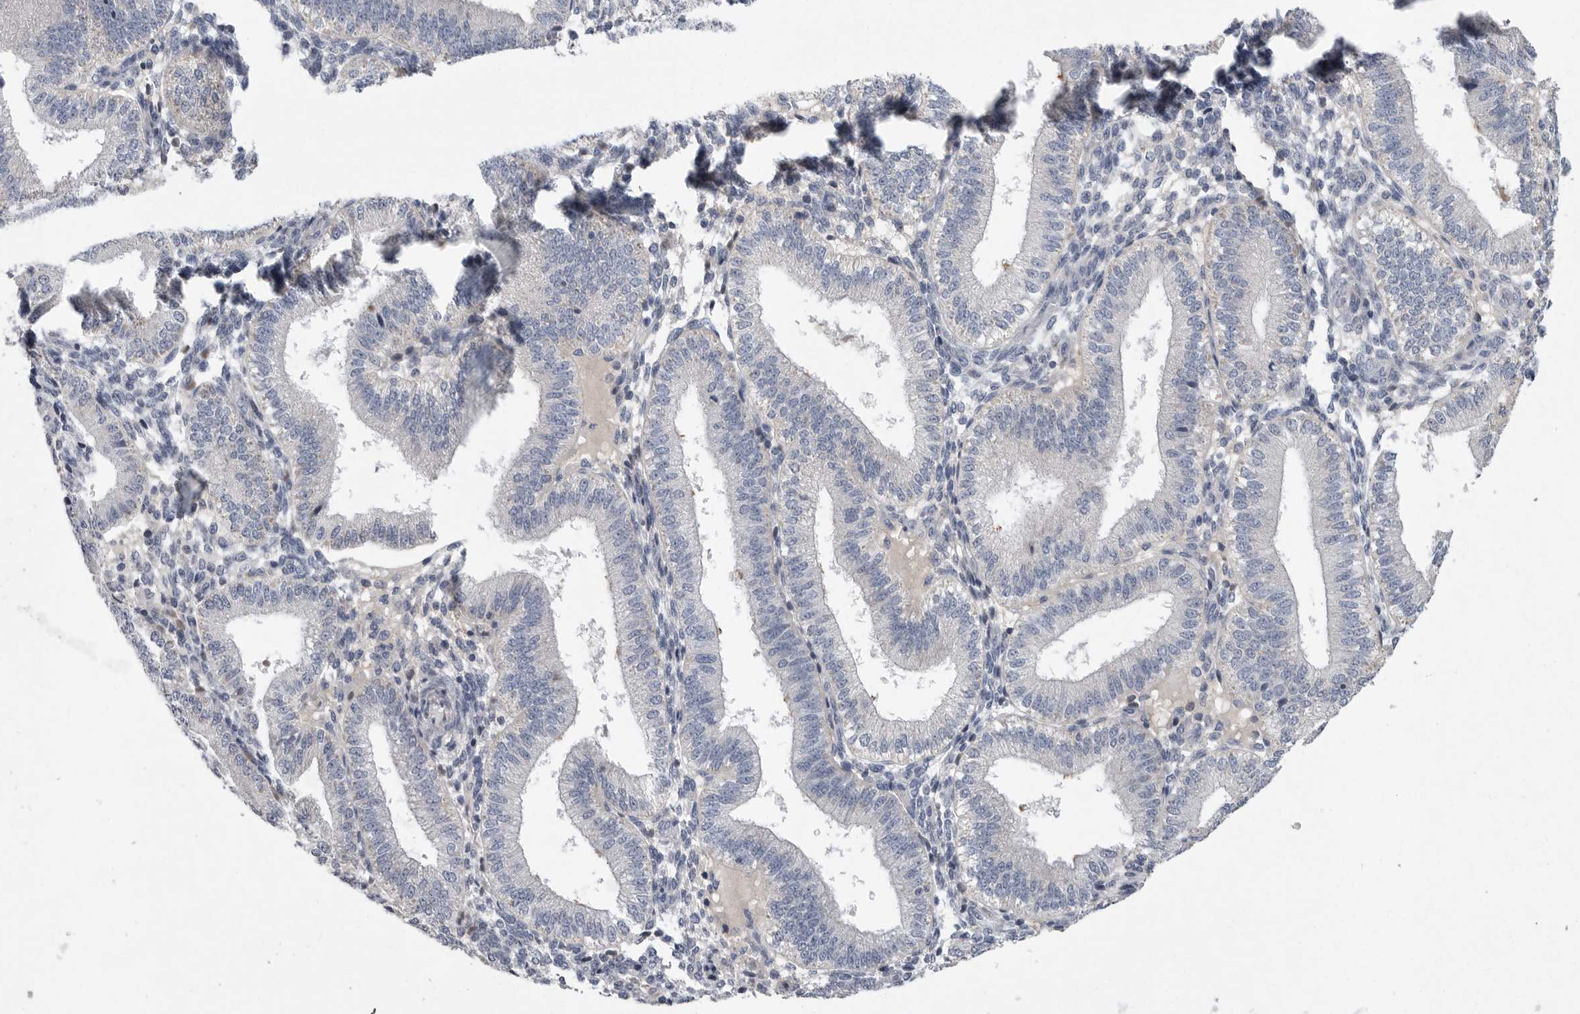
{"staining": {"intensity": "negative", "quantity": "none", "location": "none"}, "tissue": "endometrium", "cell_type": "Cells in endometrial stroma", "image_type": "normal", "snomed": [{"axis": "morphology", "description": "Normal tissue, NOS"}, {"axis": "topography", "description": "Endometrium"}], "caption": "Benign endometrium was stained to show a protein in brown. There is no significant positivity in cells in endometrial stroma. The staining was performed using DAB (3,3'-diaminobenzidine) to visualize the protein expression in brown, while the nuclei were stained in blue with hematoxylin (Magnification: 20x).", "gene": "CRP", "patient": {"sex": "female", "age": 39}}